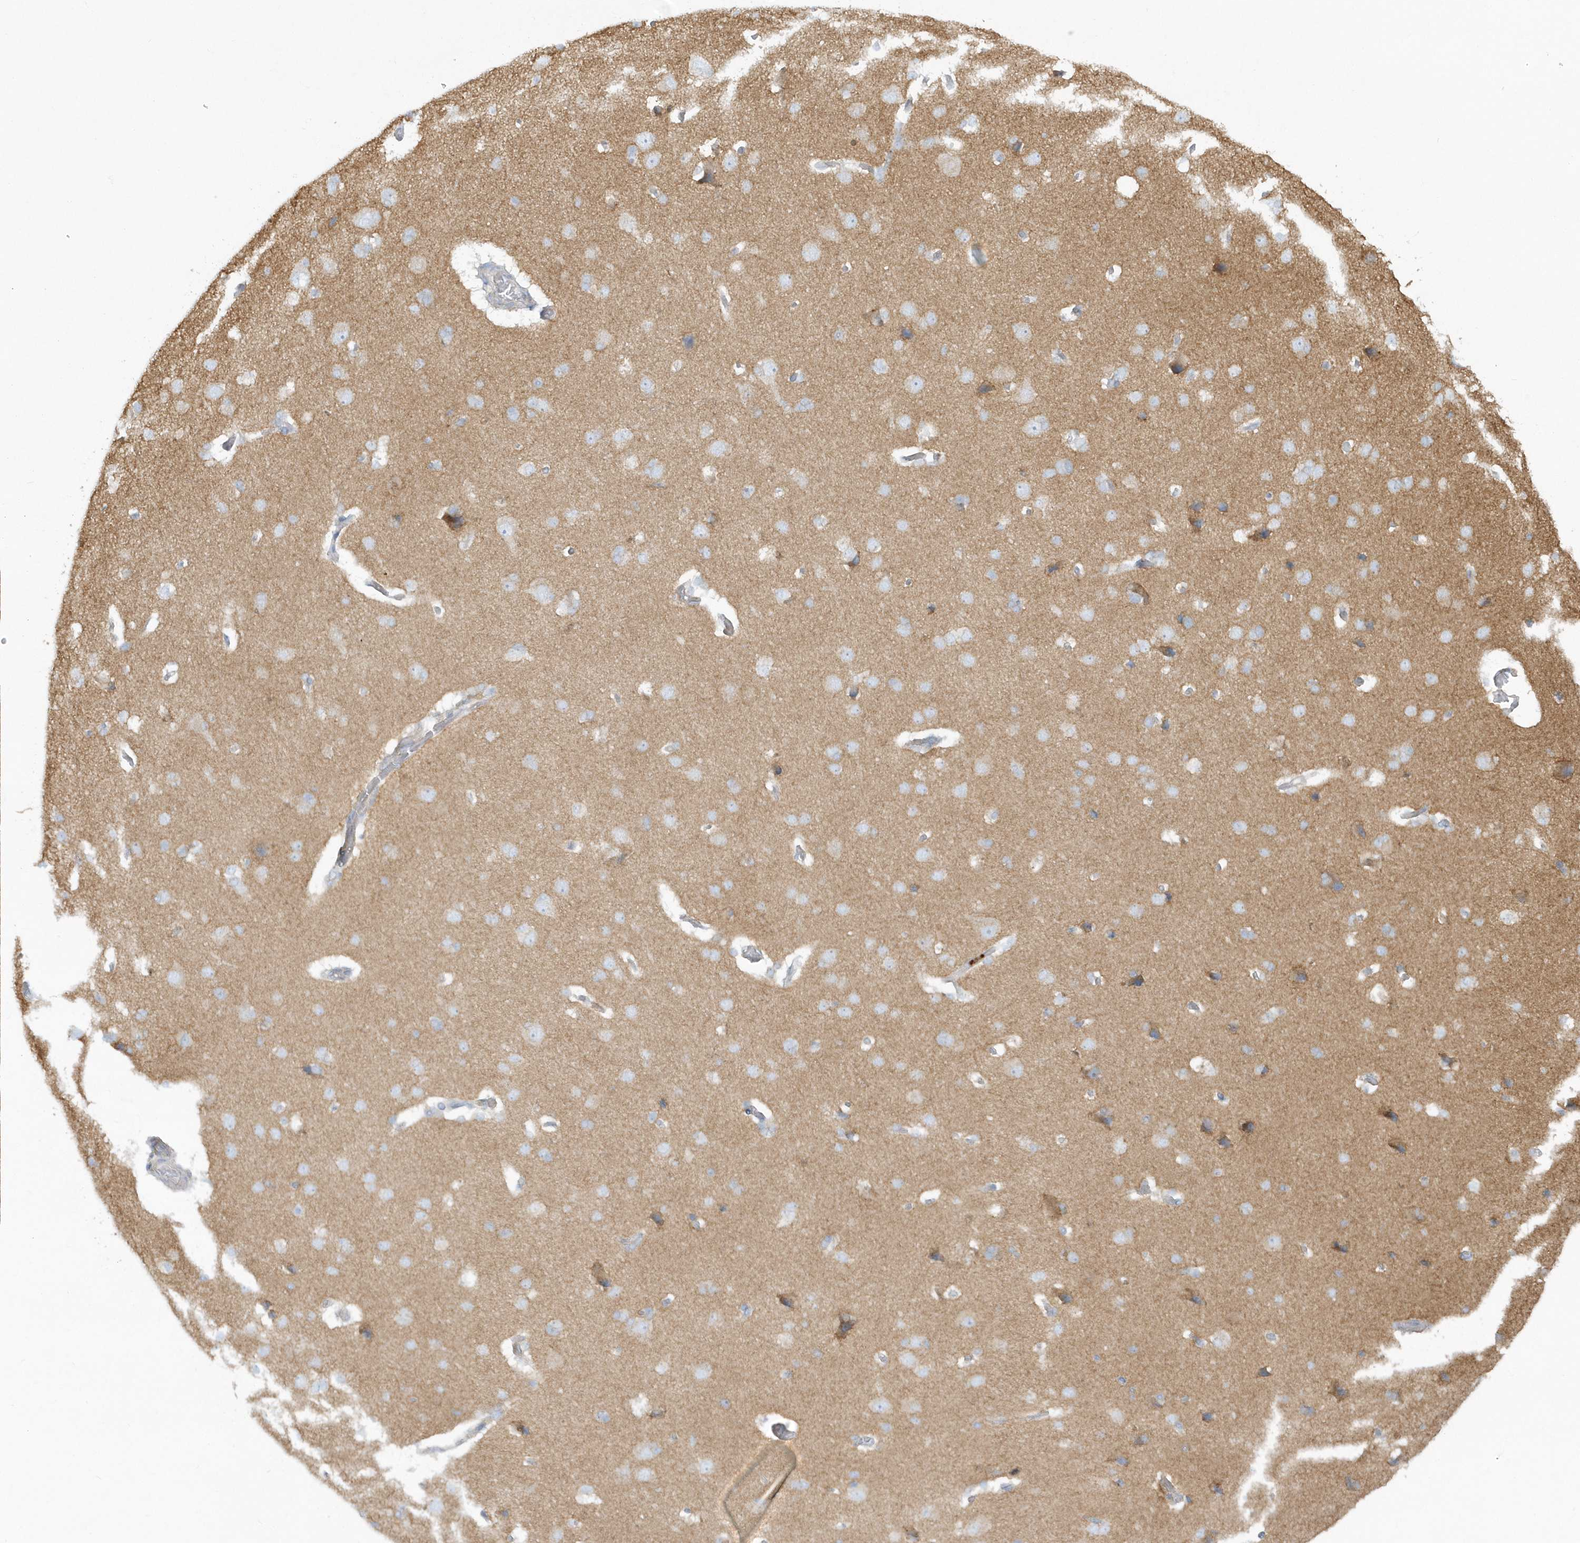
{"staining": {"intensity": "negative", "quantity": "none", "location": "none"}, "tissue": "cerebral cortex", "cell_type": "Endothelial cells", "image_type": "normal", "snomed": [{"axis": "morphology", "description": "Normal tissue, NOS"}, {"axis": "topography", "description": "Cerebral cortex"}], "caption": "High power microscopy micrograph of an immunohistochemistry (IHC) image of unremarkable cerebral cortex, revealing no significant positivity in endothelial cells.", "gene": "DNAJC18", "patient": {"sex": "male", "age": 62}}